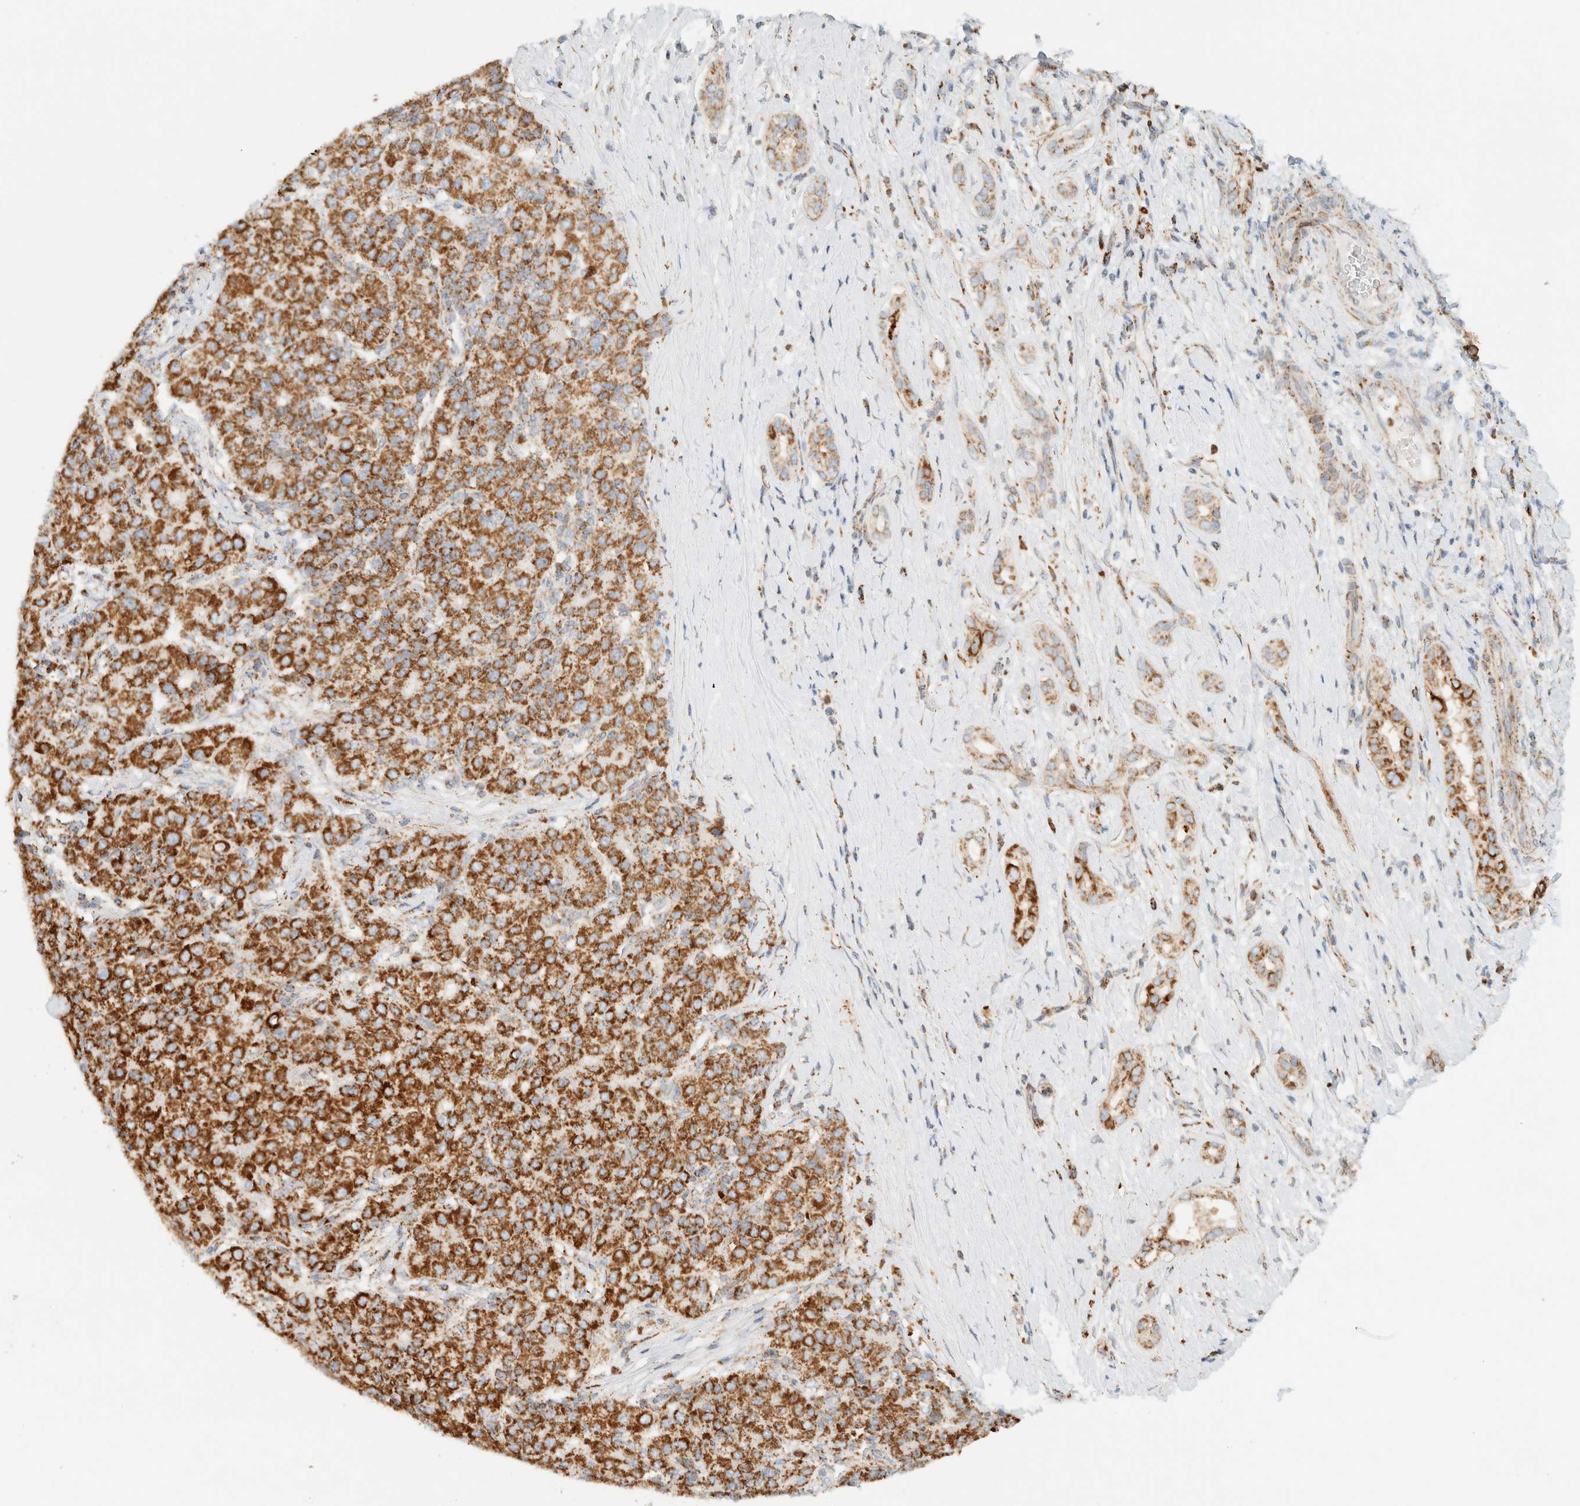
{"staining": {"intensity": "strong", "quantity": ">75%", "location": "cytoplasmic/membranous"}, "tissue": "liver cancer", "cell_type": "Tumor cells", "image_type": "cancer", "snomed": [{"axis": "morphology", "description": "Carcinoma, Hepatocellular, NOS"}, {"axis": "topography", "description": "Liver"}], "caption": "A brown stain highlights strong cytoplasmic/membranous expression of a protein in human hepatocellular carcinoma (liver) tumor cells.", "gene": "KIFAP3", "patient": {"sex": "male", "age": 65}}